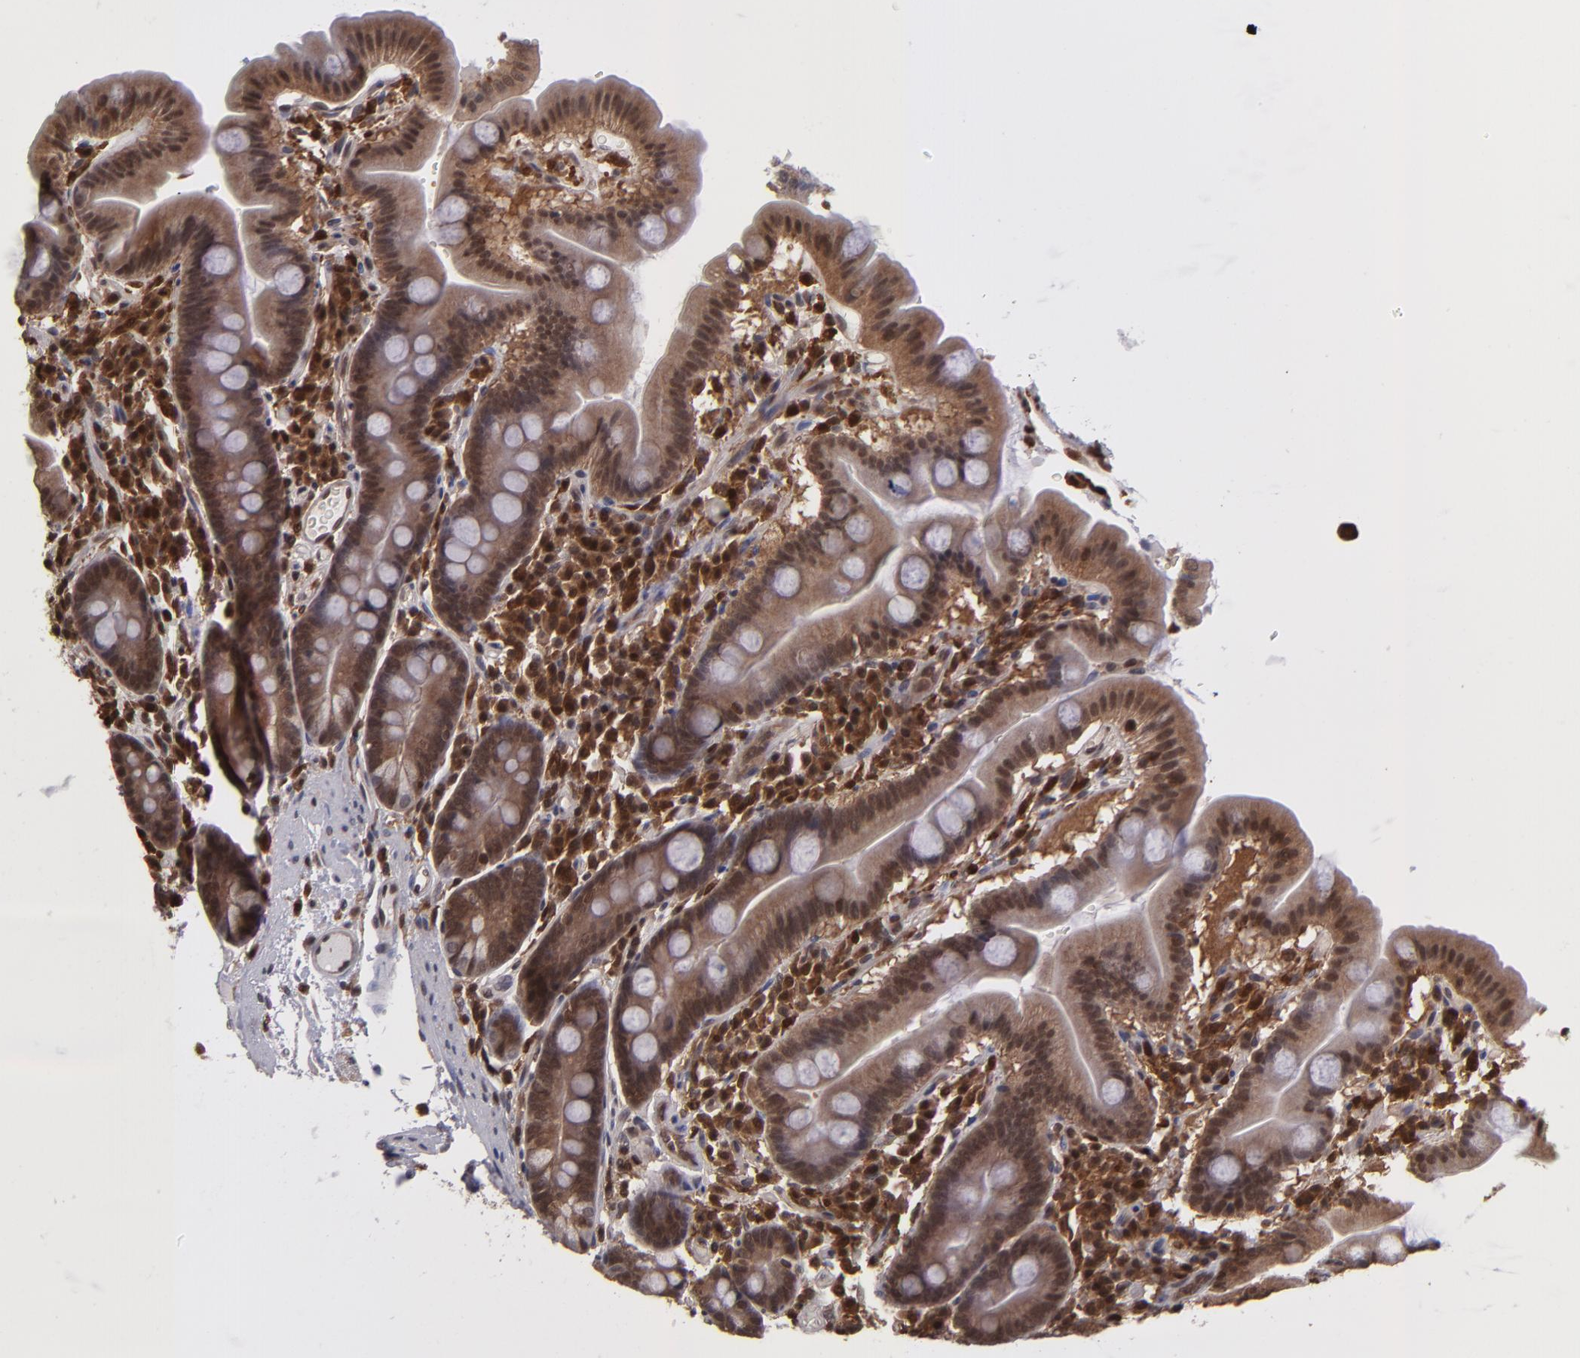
{"staining": {"intensity": "moderate", "quantity": ">75%", "location": "cytoplasmic/membranous,nuclear"}, "tissue": "duodenum", "cell_type": "Glandular cells", "image_type": "normal", "snomed": [{"axis": "morphology", "description": "Normal tissue, NOS"}, {"axis": "topography", "description": "Duodenum"}], "caption": "This image displays immunohistochemistry staining of unremarkable human duodenum, with medium moderate cytoplasmic/membranous,nuclear positivity in about >75% of glandular cells.", "gene": "GRB2", "patient": {"sex": "male", "age": 50}}